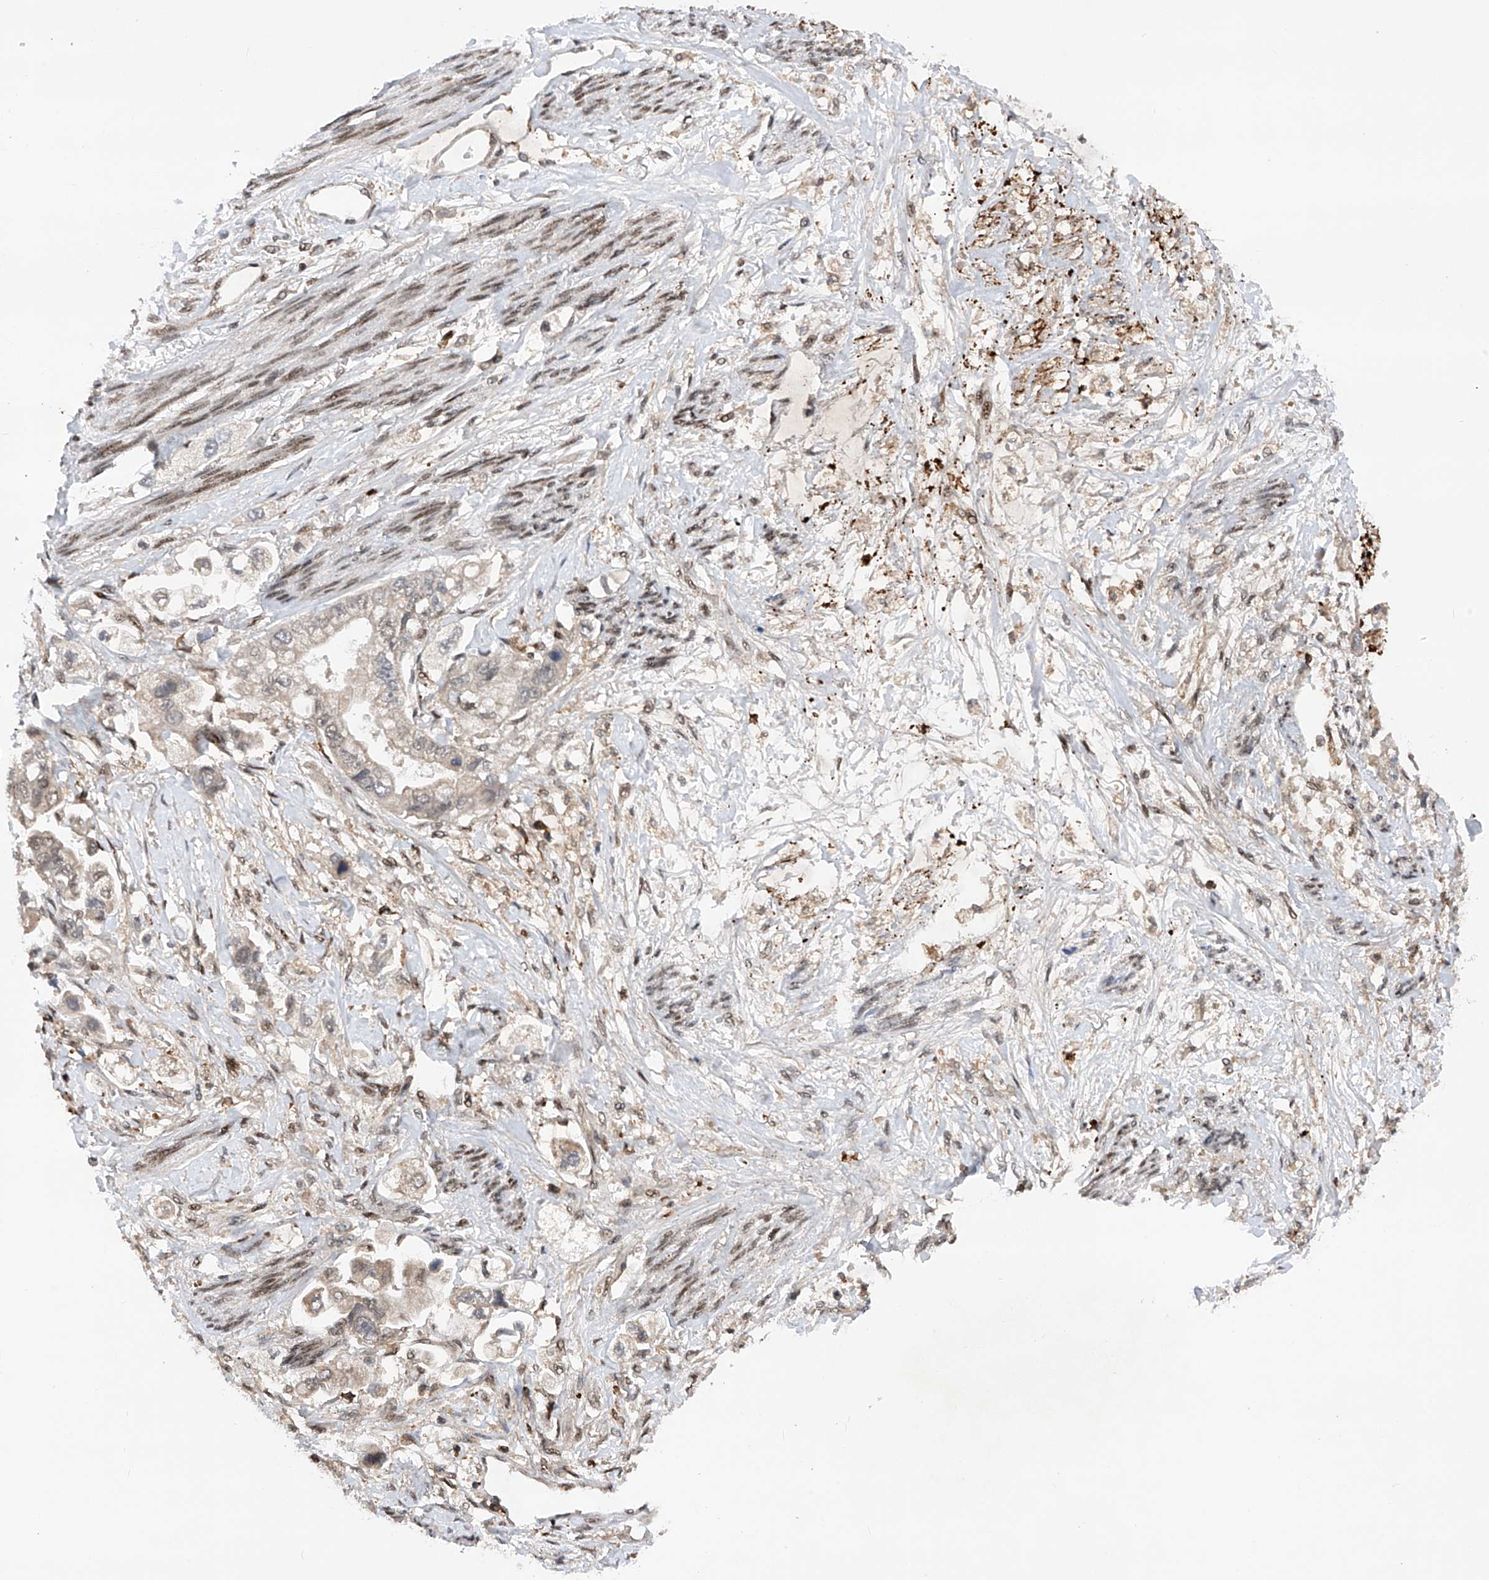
{"staining": {"intensity": "weak", "quantity": "25%-75%", "location": "nuclear"}, "tissue": "stomach cancer", "cell_type": "Tumor cells", "image_type": "cancer", "snomed": [{"axis": "morphology", "description": "Adenocarcinoma, NOS"}, {"axis": "topography", "description": "Stomach"}], "caption": "The image demonstrates immunohistochemical staining of stomach cancer. There is weak nuclear expression is appreciated in about 25%-75% of tumor cells. (DAB (3,3'-diaminobenzidine) = brown stain, brightfield microscopy at high magnification).", "gene": "ZNF280D", "patient": {"sex": "male", "age": 62}}